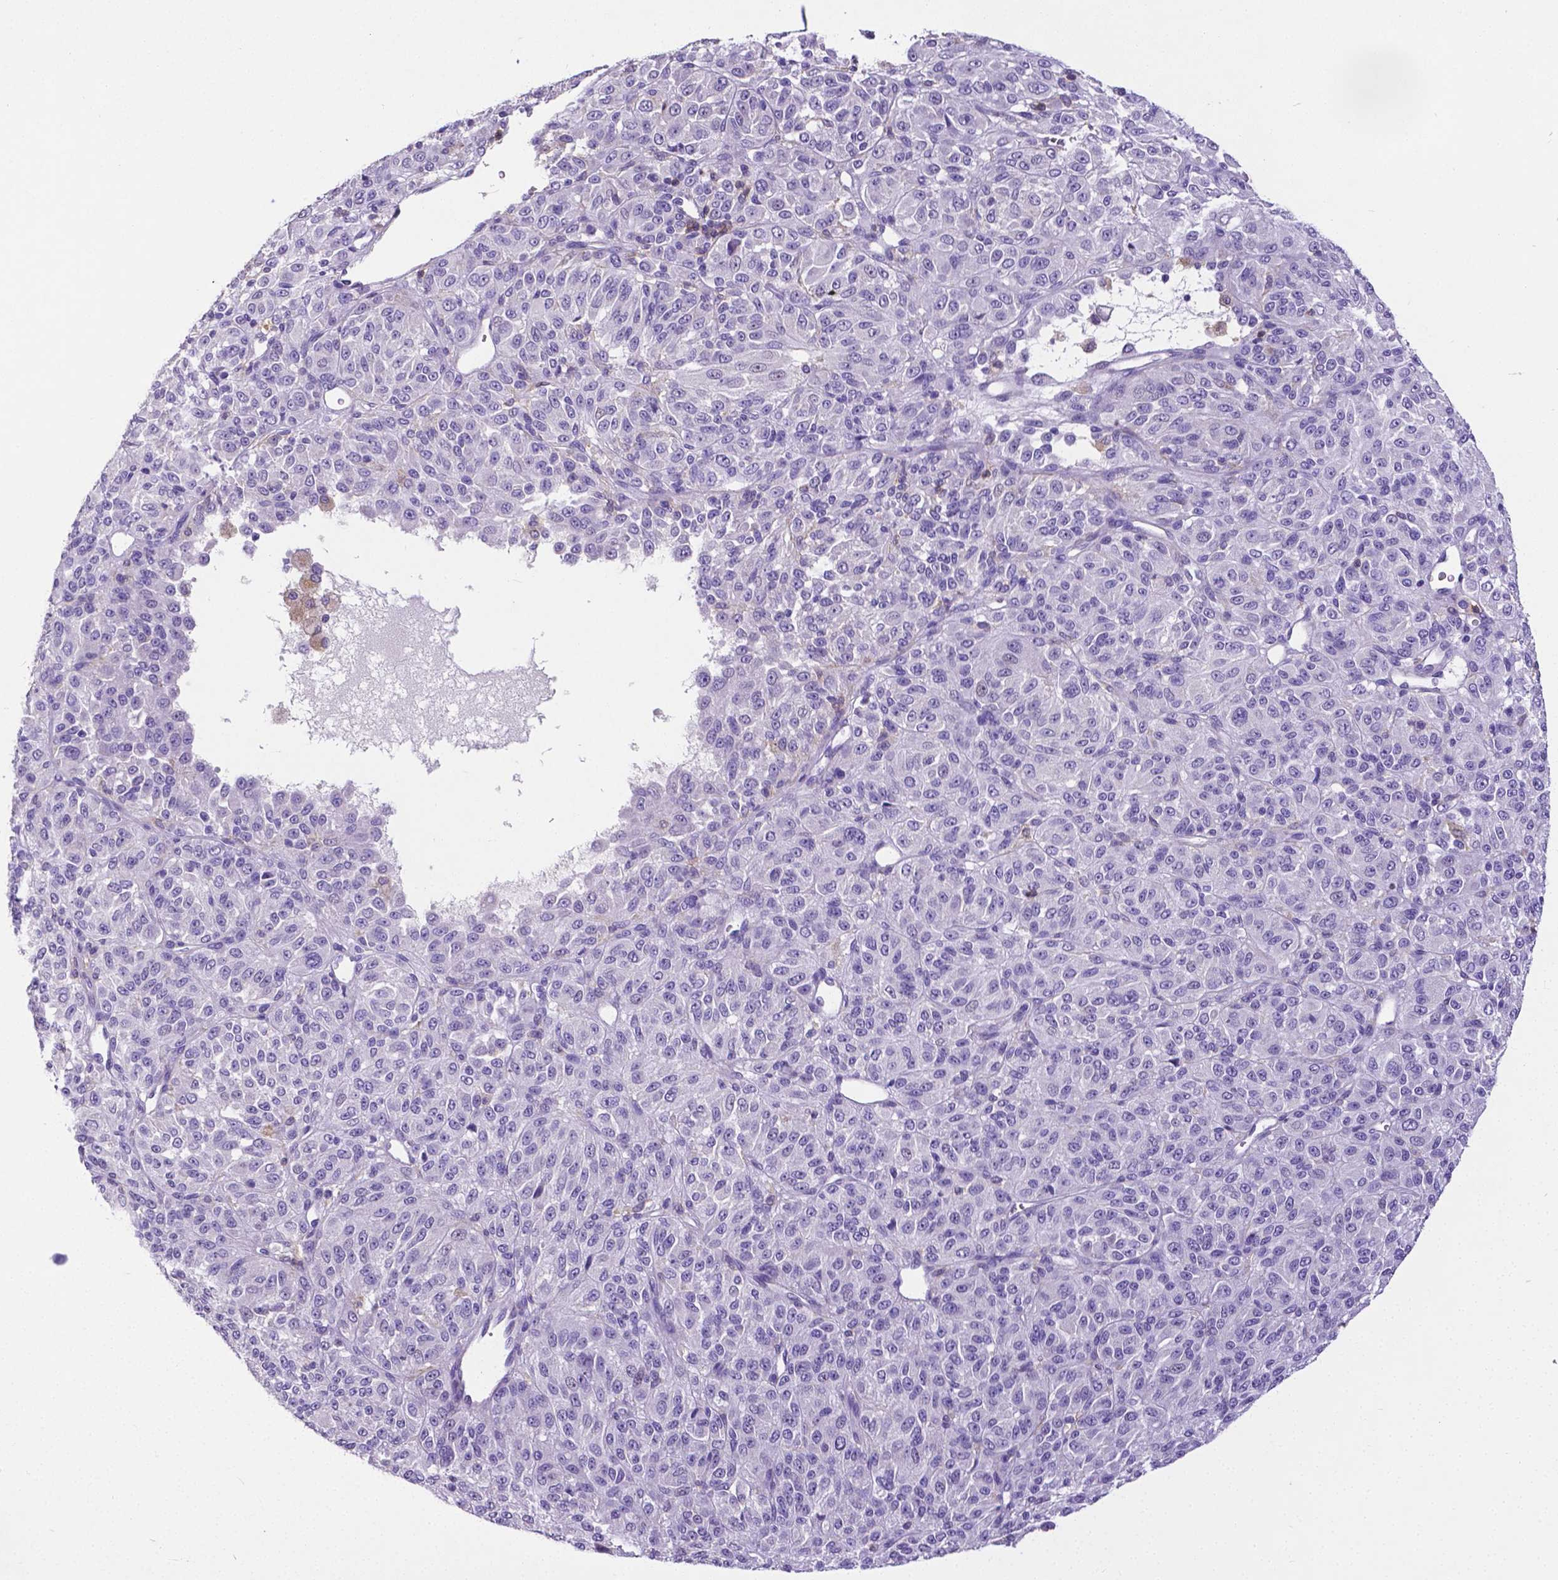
{"staining": {"intensity": "negative", "quantity": "none", "location": "none"}, "tissue": "melanoma", "cell_type": "Tumor cells", "image_type": "cancer", "snomed": [{"axis": "morphology", "description": "Malignant melanoma, Metastatic site"}, {"axis": "topography", "description": "Brain"}], "caption": "This is a image of immunohistochemistry staining of malignant melanoma (metastatic site), which shows no expression in tumor cells.", "gene": "CD4", "patient": {"sex": "female", "age": 56}}